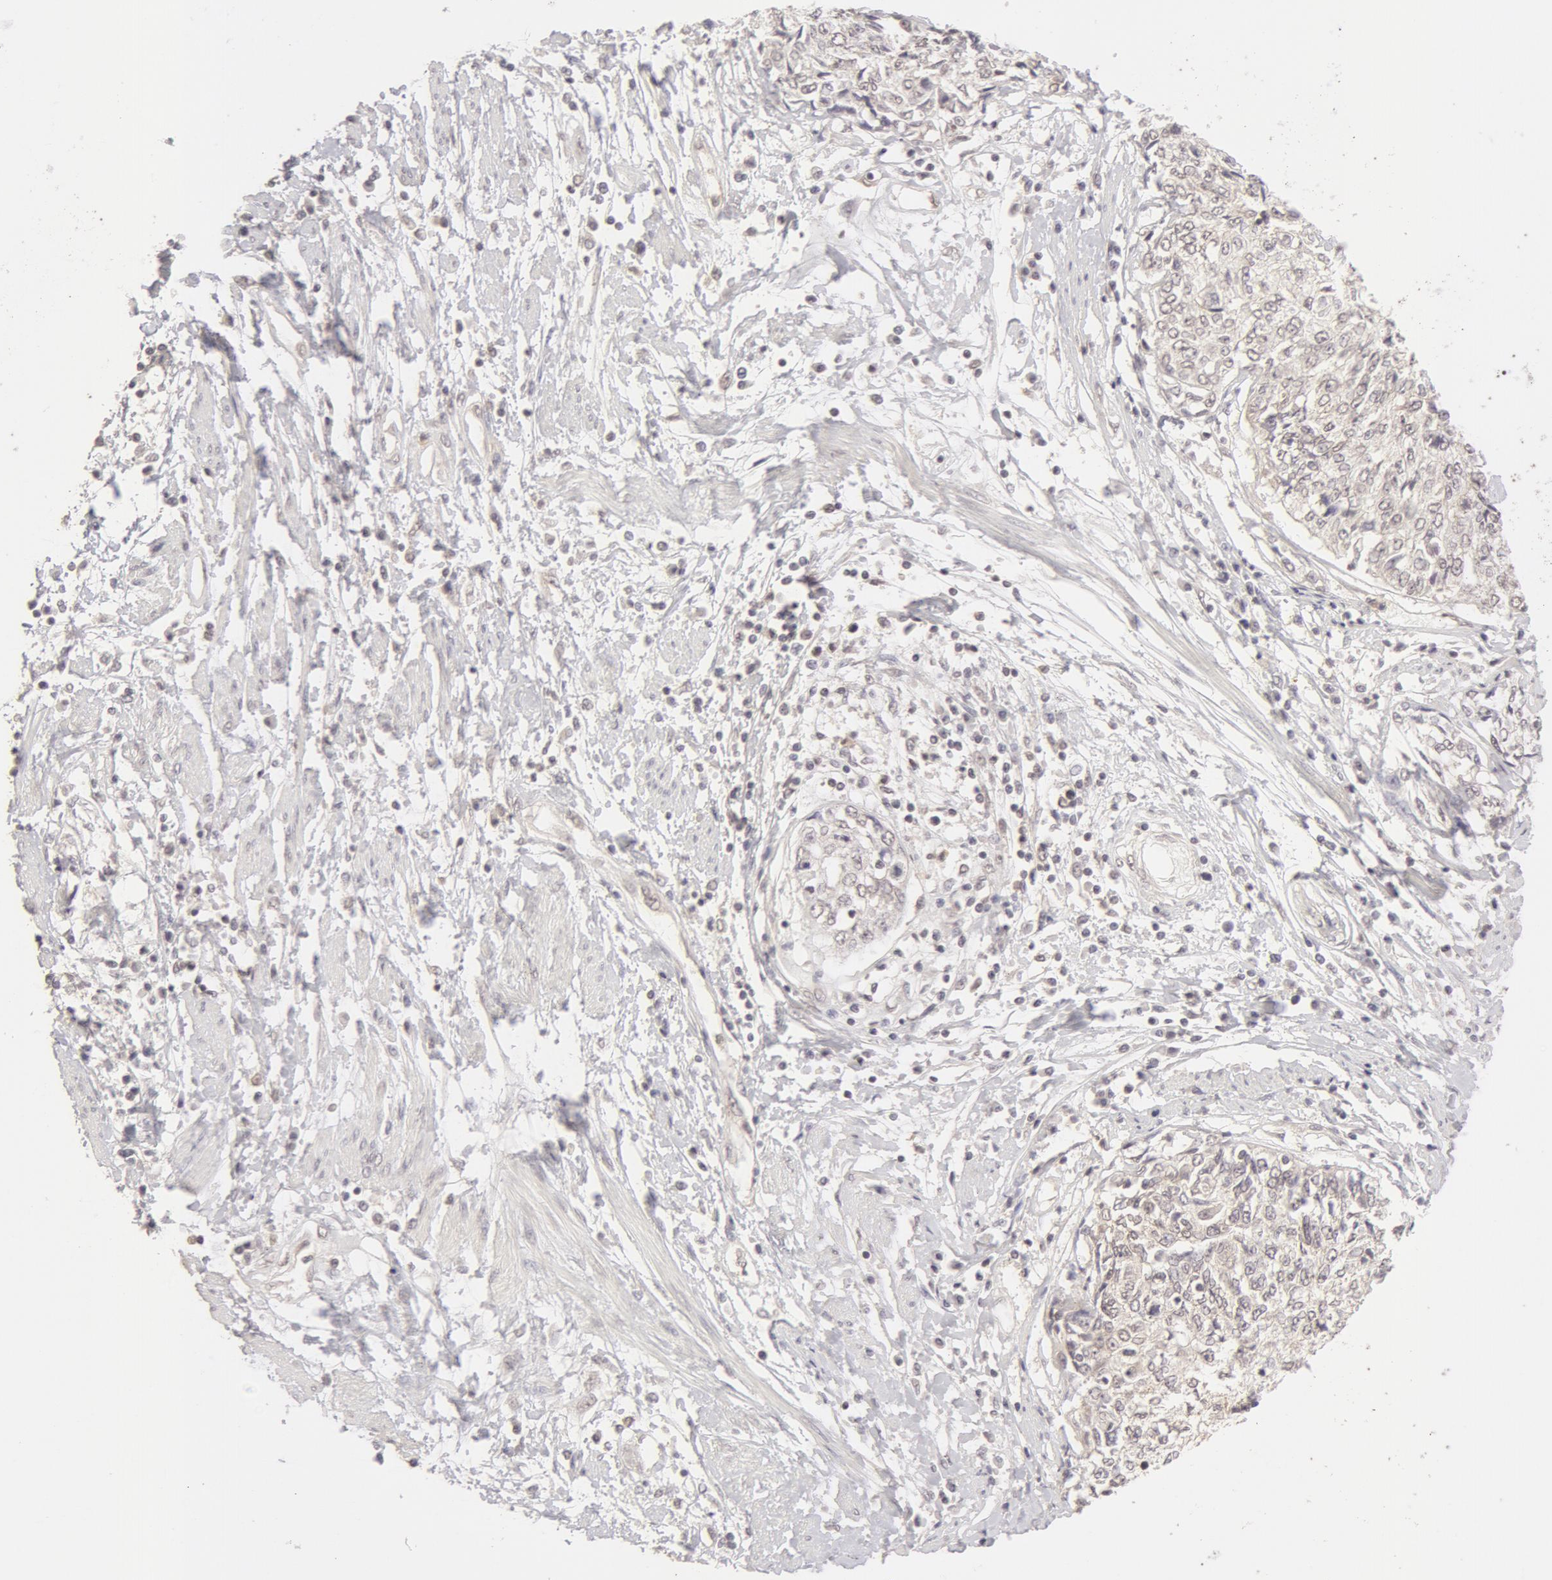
{"staining": {"intensity": "weak", "quantity": ">75%", "location": "cytoplasmic/membranous"}, "tissue": "cervical cancer", "cell_type": "Tumor cells", "image_type": "cancer", "snomed": [{"axis": "morphology", "description": "Squamous cell carcinoma, NOS"}, {"axis": "topography", "description": "Cervix"}], "caption": "Cervical squamous cell carcinoma stained with immunohistochemistry (IHC) exhibits weak cytoplasmic/membranous staining in approximately >75% of tumor cells.", "gene": "ADAM10", "patient": {"sex": "female", "age": 57}}